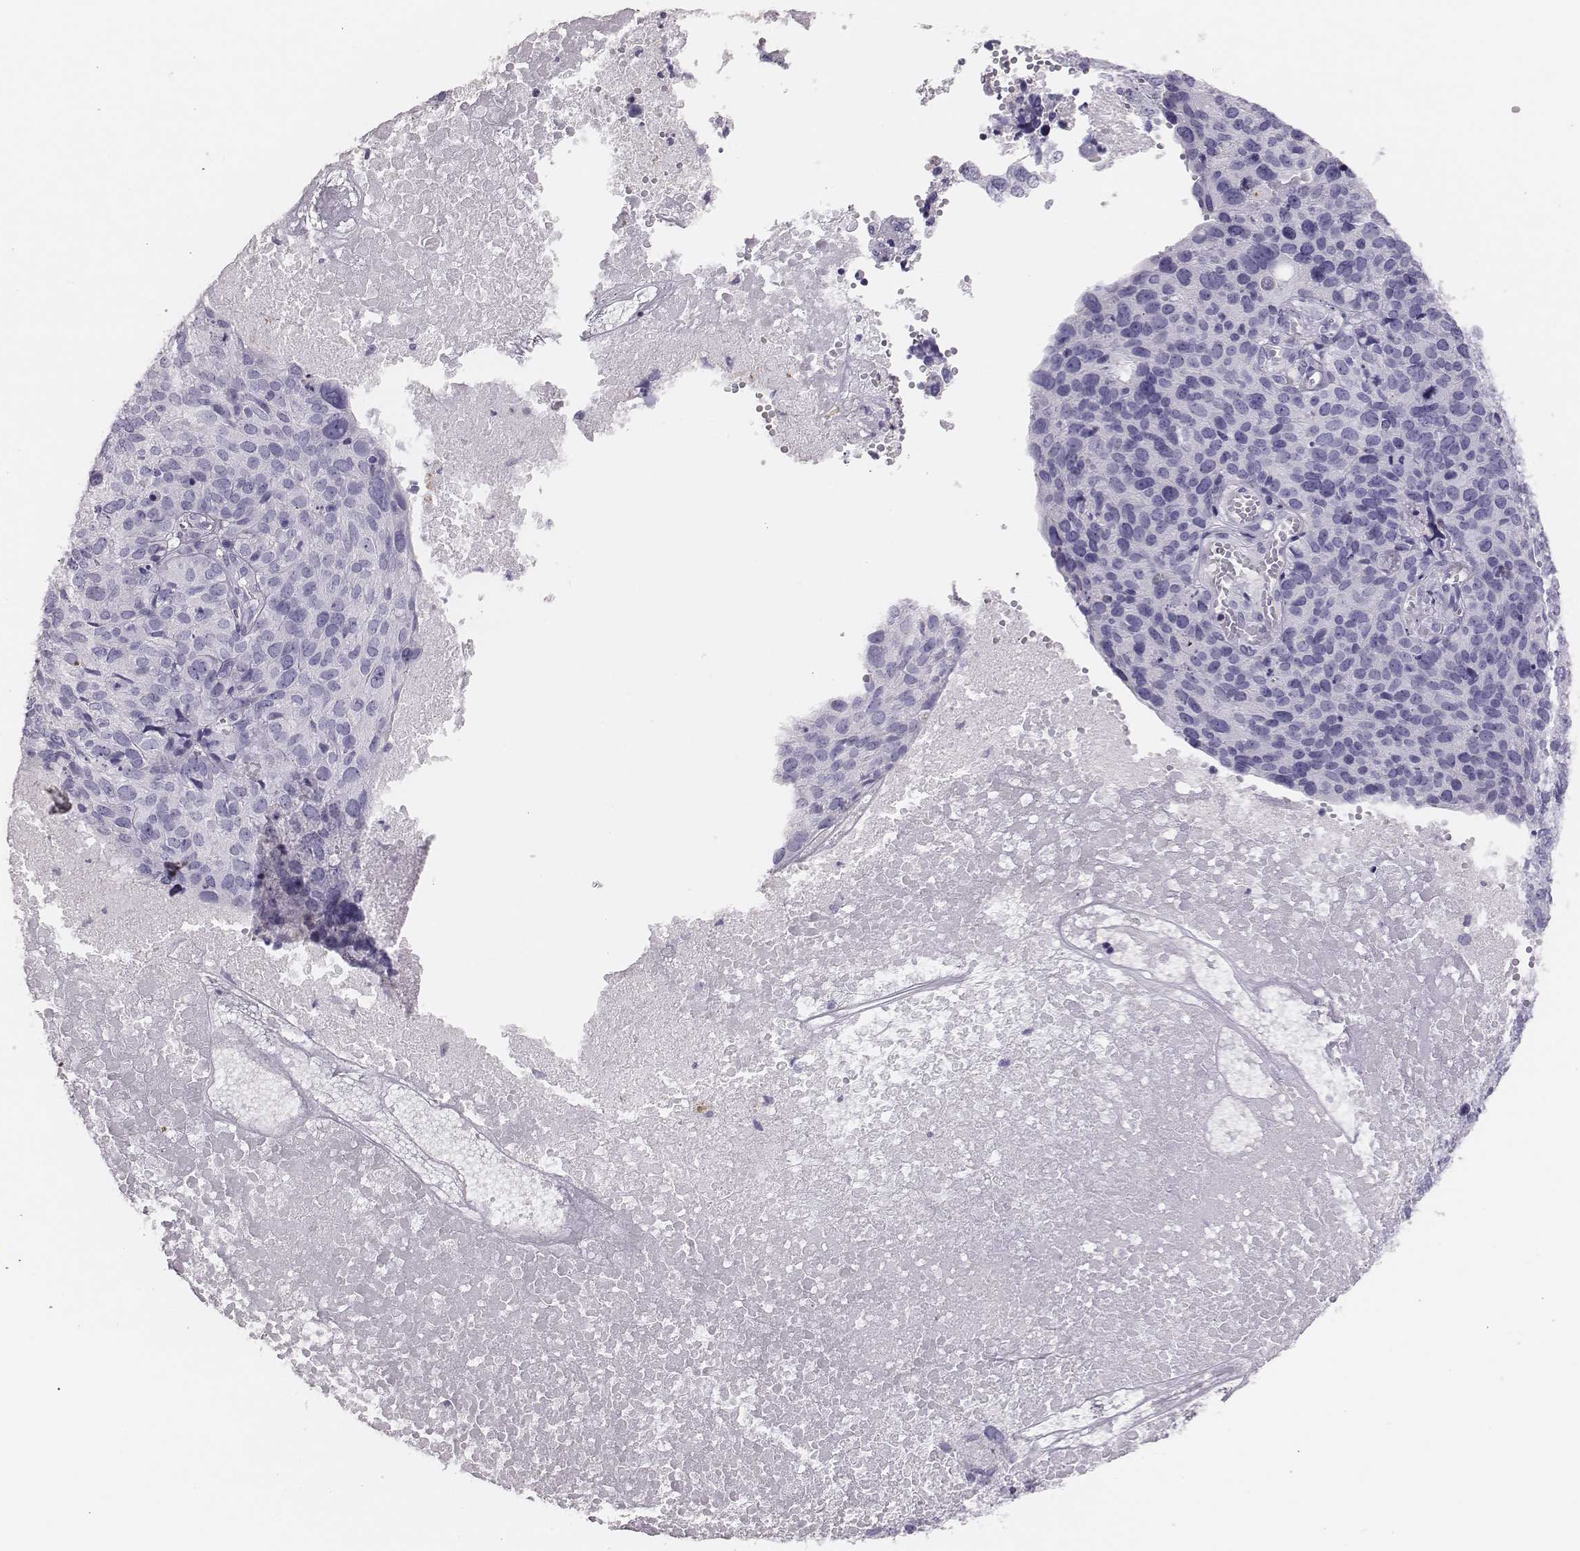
{"staining": {"intensity": "negative", "quantity": "none", "location": "none"}, "tissue": "ovarian cancer", "cell_type": "Tumor cells", "image_type": "cancer", "snomed": [{"axis": "morphology", "description": "Carcinoma, endometroid"}, {"axis": "topography", "description": "Ovary"}], "caption": "Tumor cells show no significant staining in ovarian cancer.", "gene": "H1-6", "patient": {"sex": "female", "age": 58}}